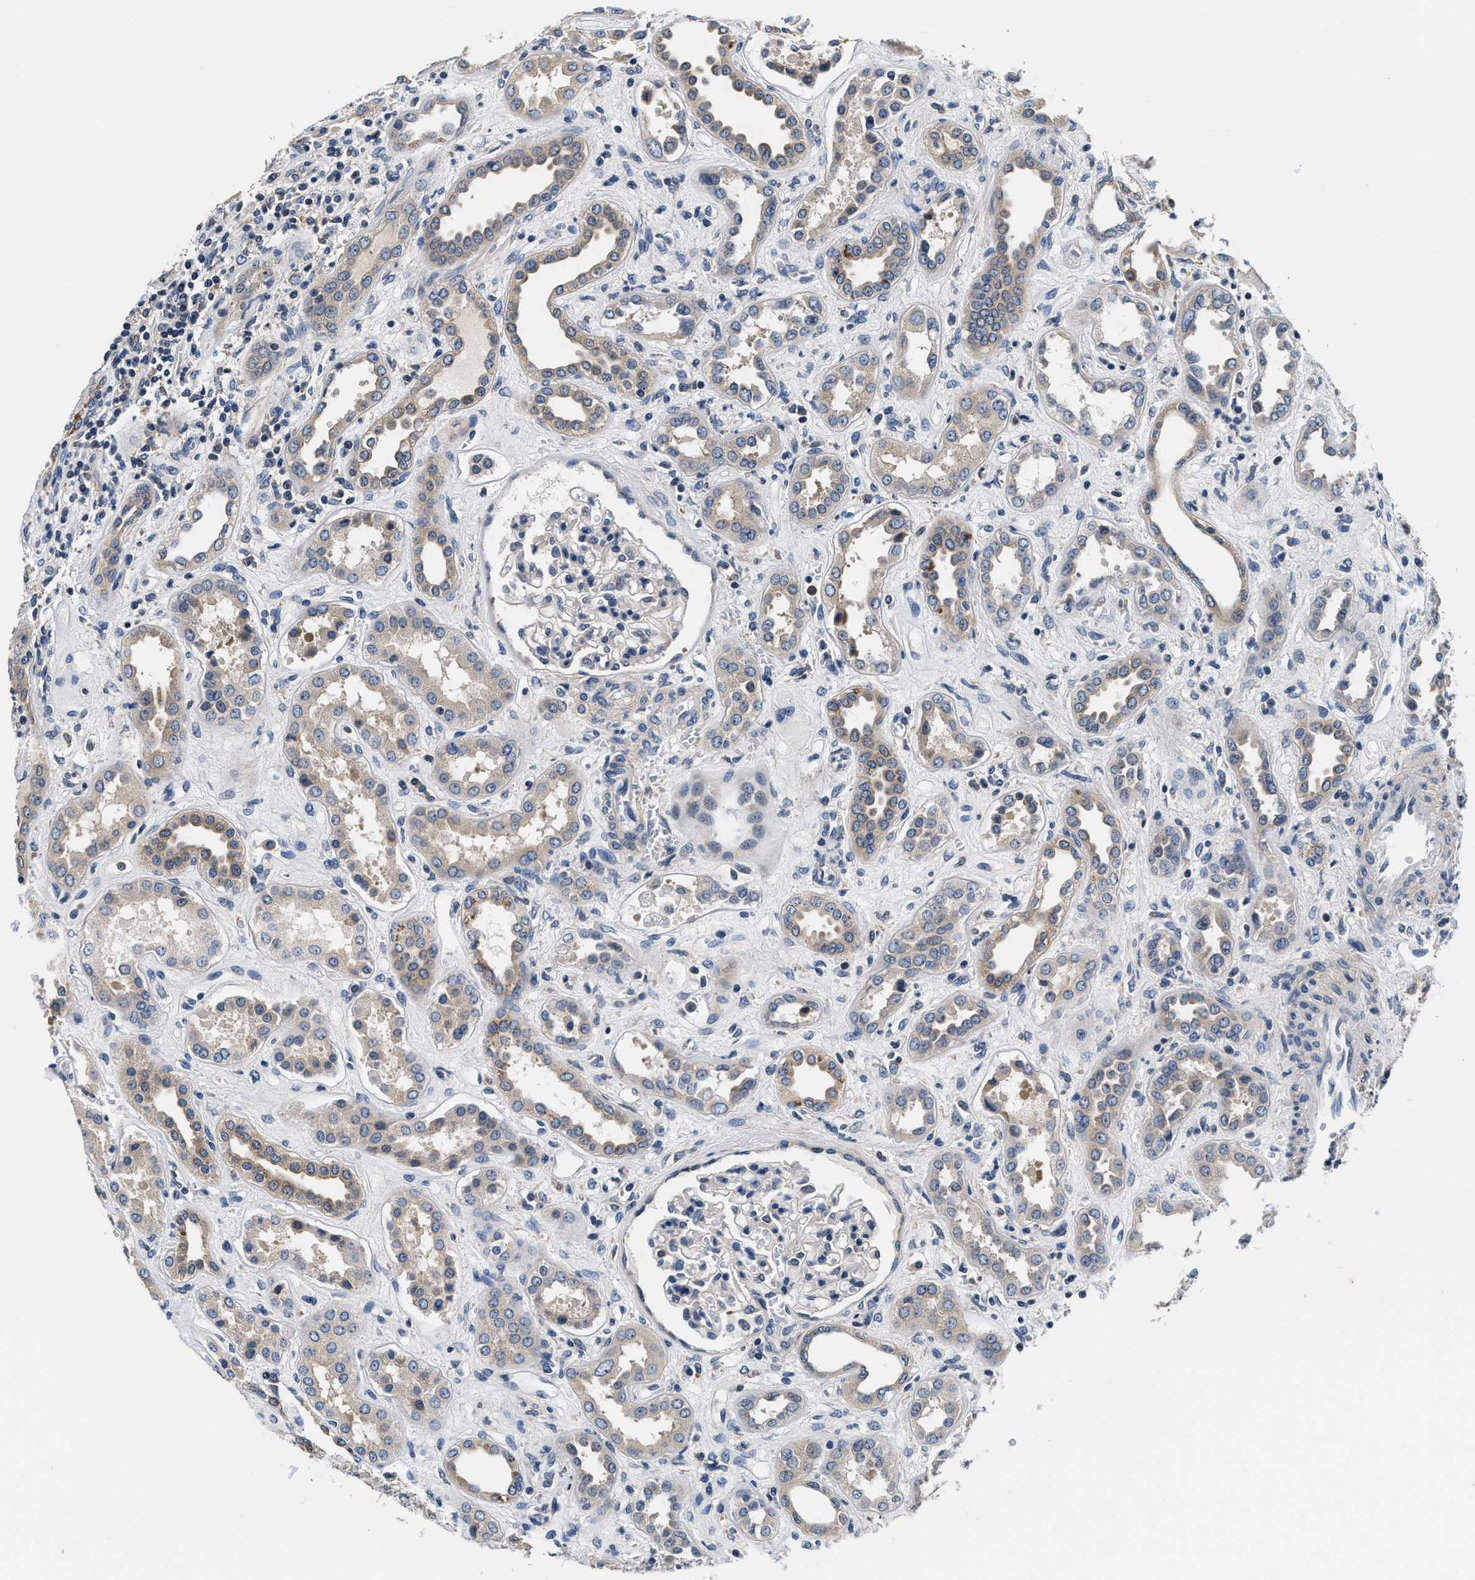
{"staining": {"intensity": "negative", "quantity": "none", "location": "none"}, "tissue": "kidney", "cell_type": "Cells in glomeruli", "image_type": "normal", "snomed": [{"axis": "morphology", "description": "Normal tissue, NOS"}, {"axis": "topography", "description": "Kidney"}], "caption": "Immunohistochemical staining of normal human kidney demonstrates no significant expression in cells in glomeruli. (DAB IHC, high magnification).", "gene": "ANKIB1", "patient": {"sex": "male", "age": 59}}